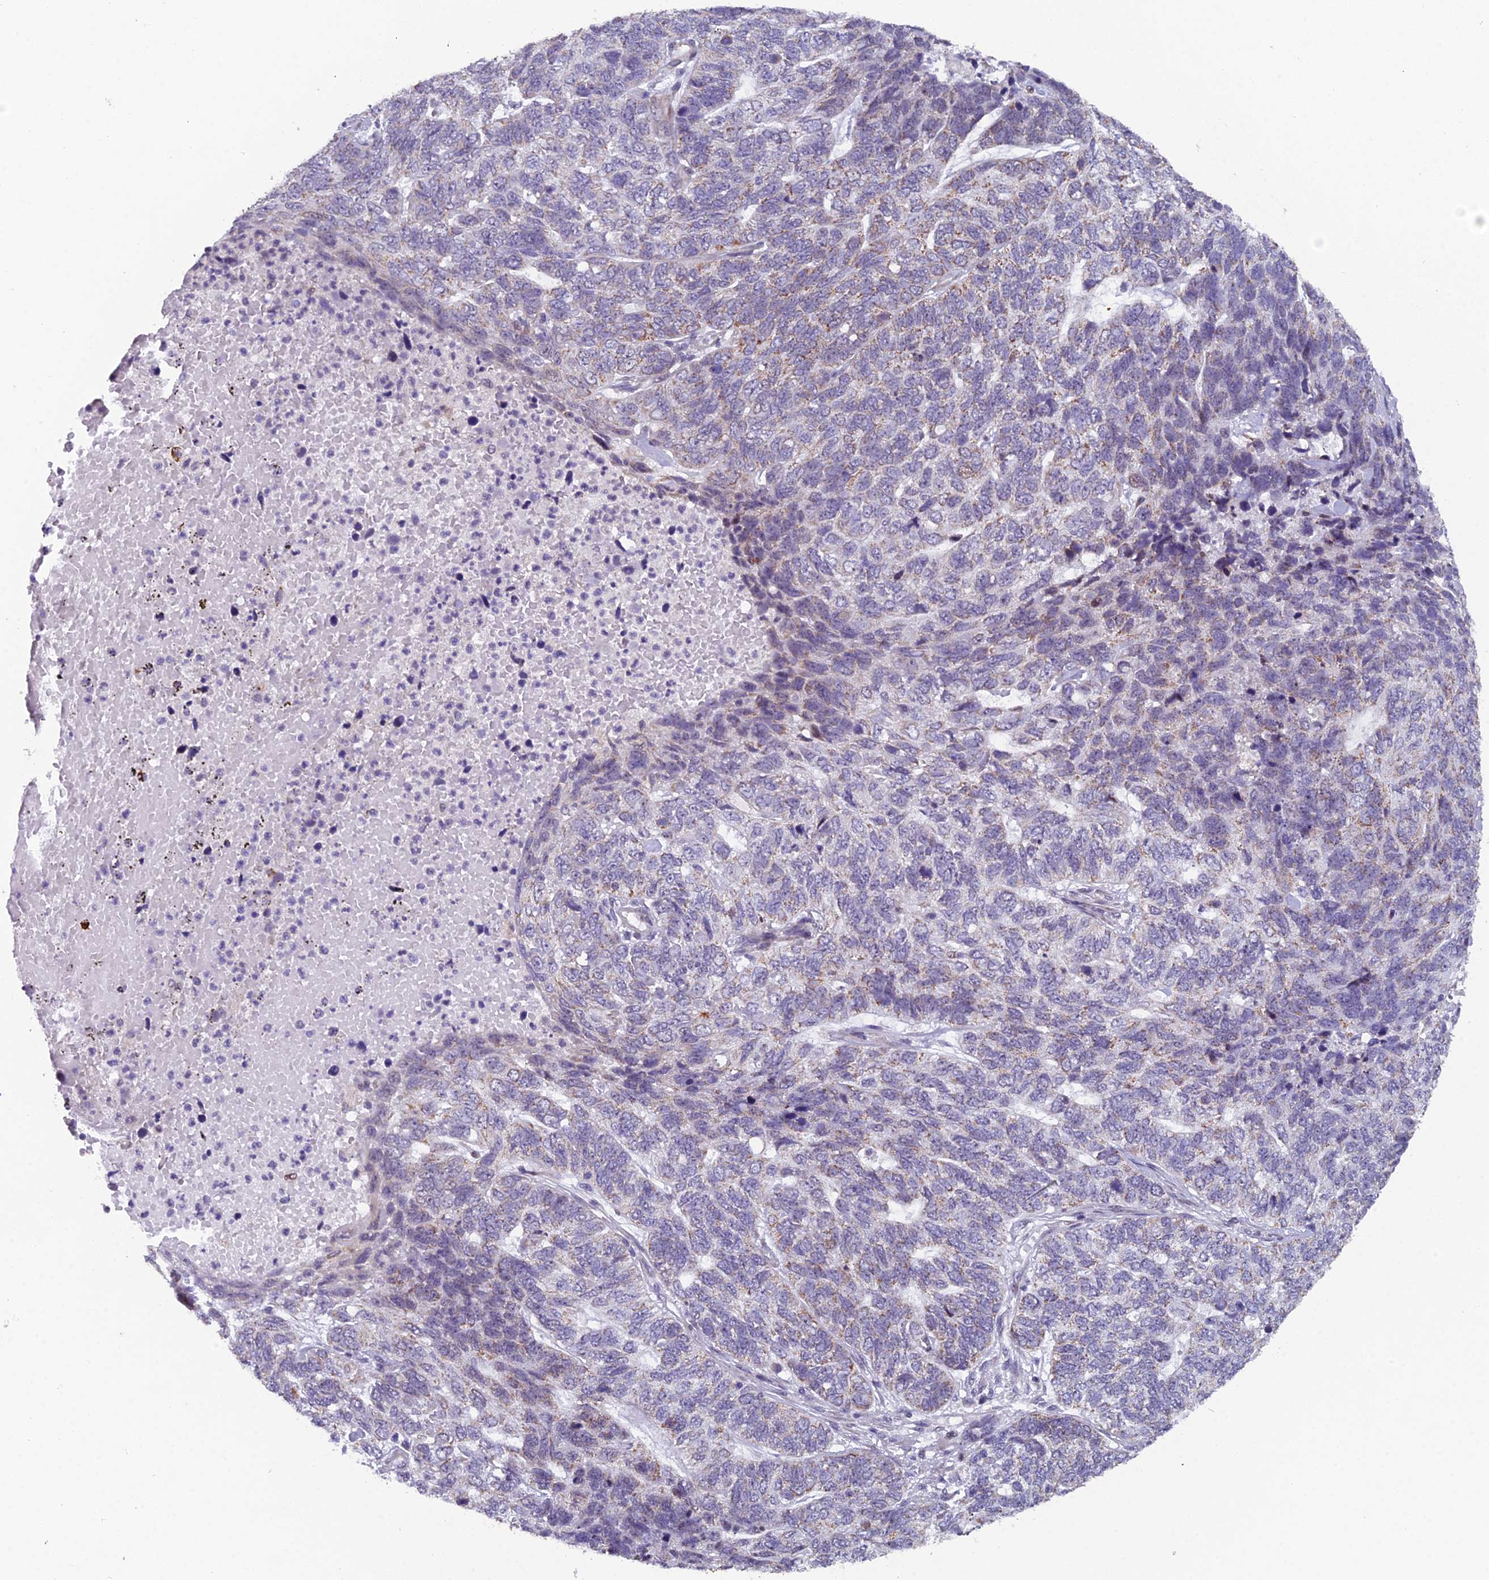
{"staining": {"intensity": "weak", "quantity": "<25%", "location": "cytoplasmic/membranous"}, "tissue": "skin cancer", "cell_type": "Tumor cells", "image_type": "cancer", "snomed": [{"axis": "morphology", "description": "Basal cell carcinoma"}, {"axis": "topography", "description": "Skin"}], "caption": "Tumor cells are negative for brown protein staining in skin basal cell carcinoma.", "gene": "XKR9", "patient": {"sex": "female", "age": 65}}